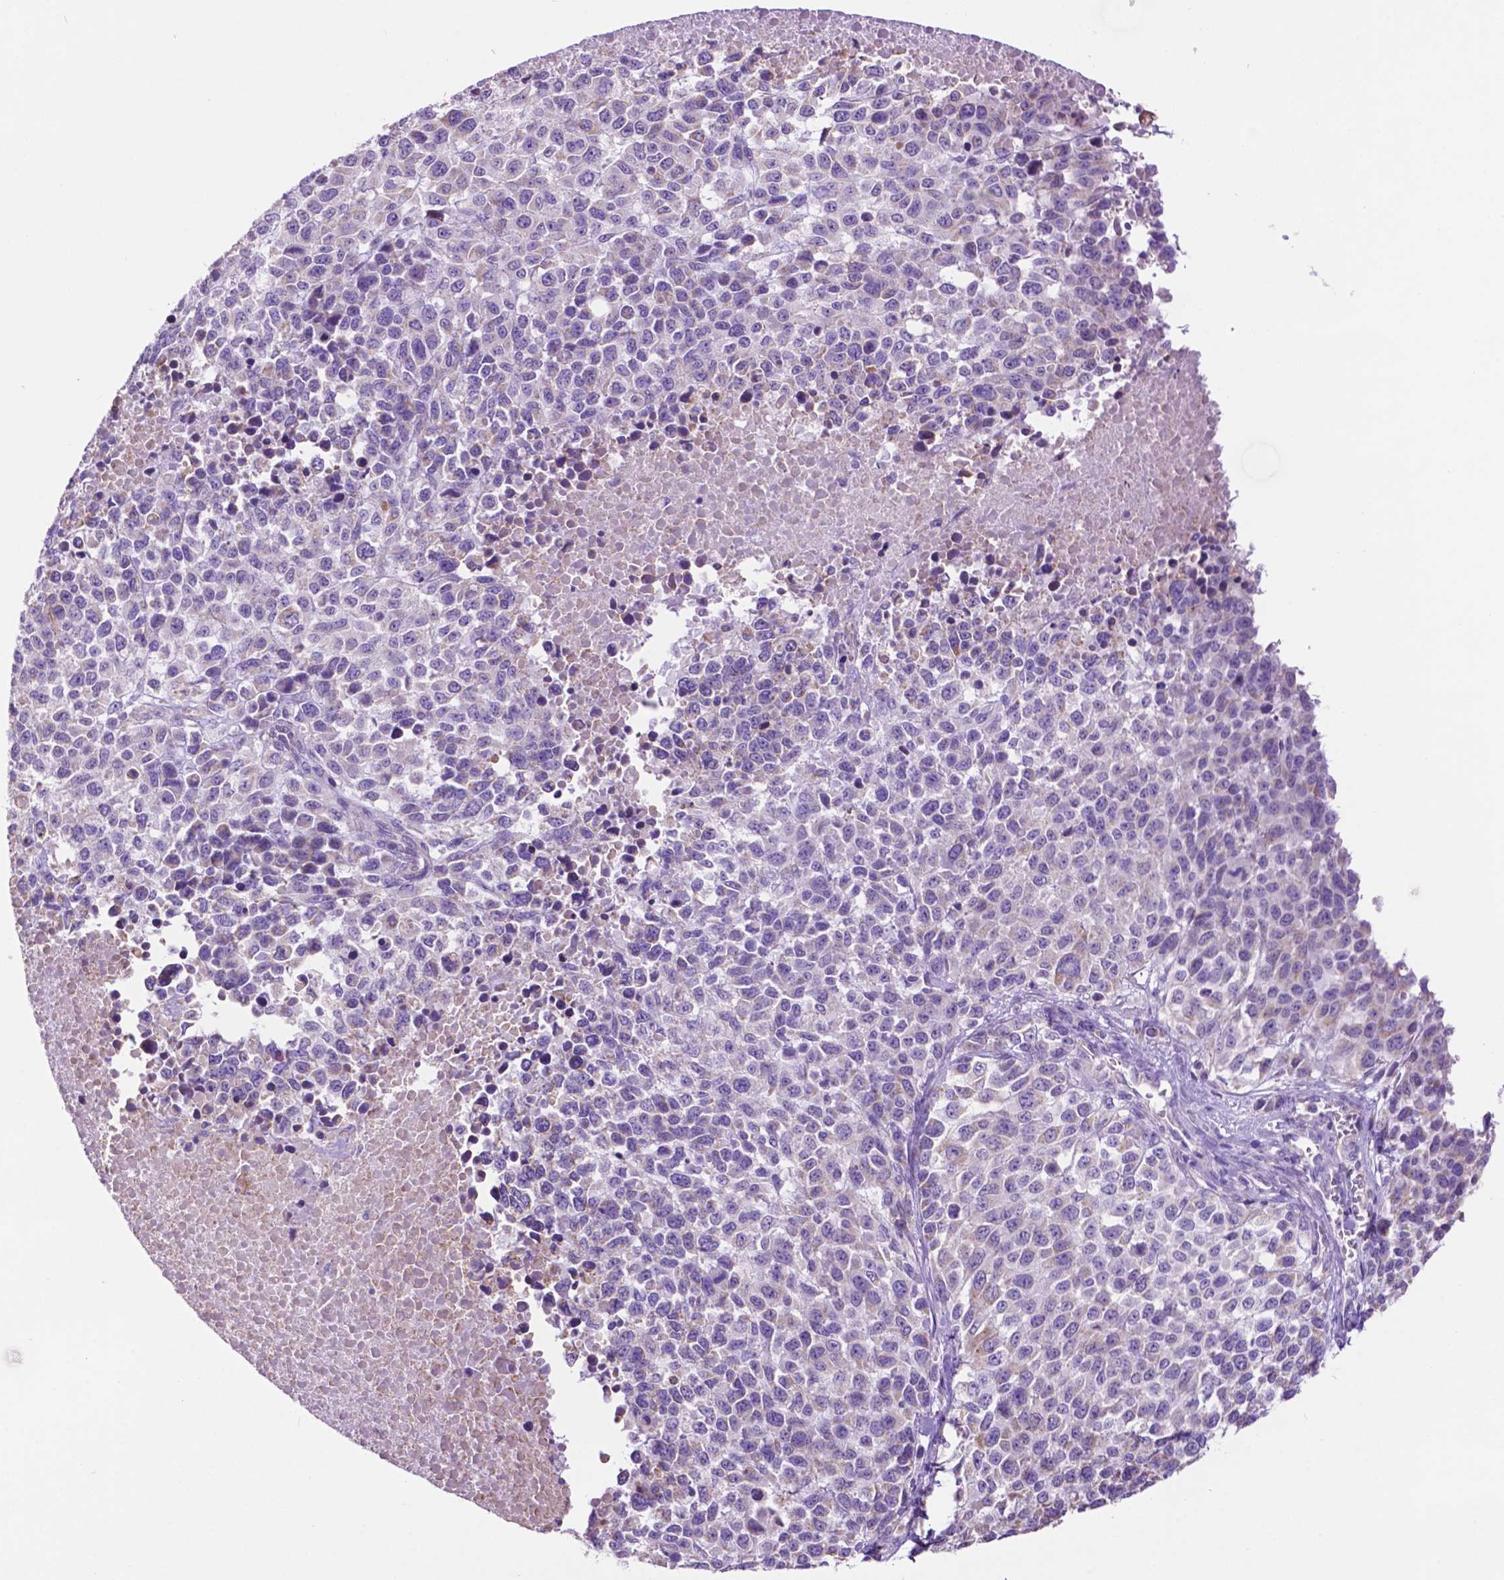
{"staining": {"intensity": "weak", "quantity": "<25%", "location": "cytoplasmic/membranous"}, "tissue": "melanoma", "cell_type": "Tumor cells", "image_type": "cancer", "snomed": [{"axis": "morphology", "description": "Malignant melanoma, Metastatic site"}, {"axis": "topography", "description": "Skin"}], "caption": "The histopathology image exhibits no staining of tumor cells in malignant melanoma (metastatic site).", "gene": "PHYHIP", "patient": {"sex": "male", "age": 84}}